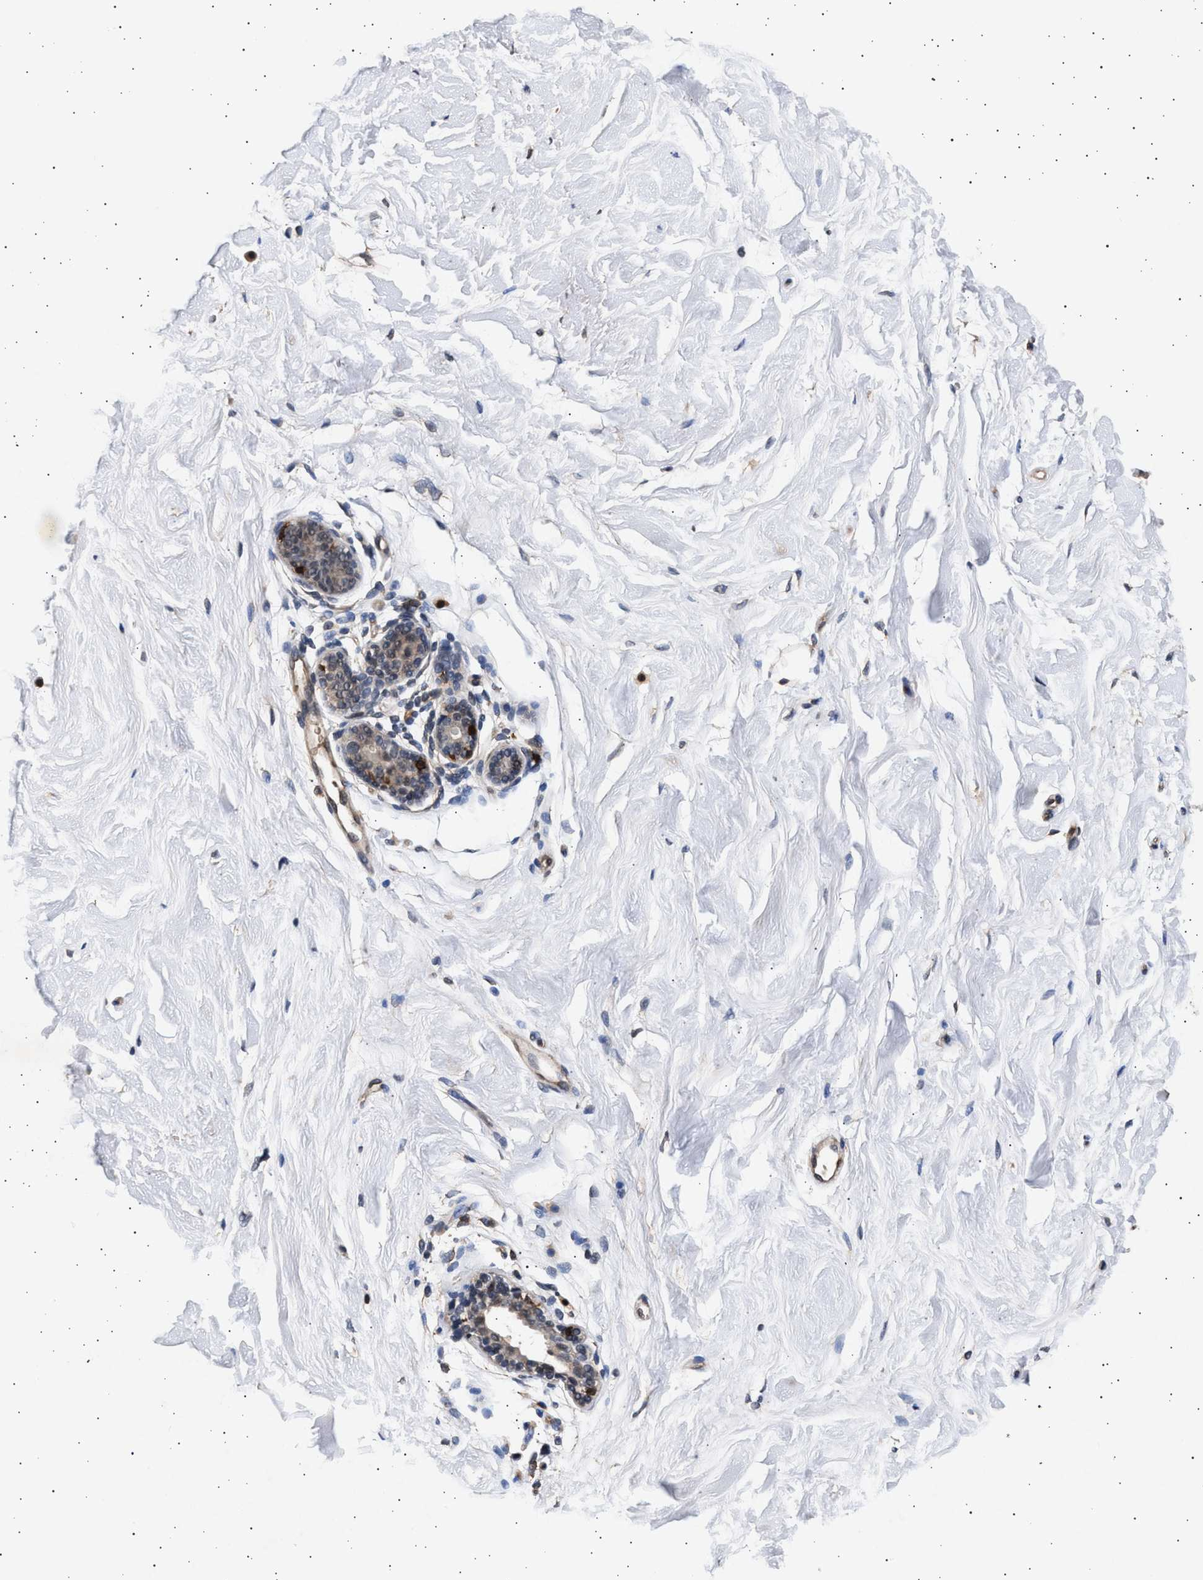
{"staining": {"intensity": "negative", "quantity": "none", "location": "none"}, "tissue": "breast", "cell_type": "Adipocytes", "image_type": "normal", "snomed": [{"axis": "morphology", "description": "Normal tissue, NOS"}, {"axis": "topography", "description": "Breast"}], "caption": "Normal breast was stained to show a protein in brown. There is no significant positivity in adipocytes. The staining is performed using DAB brown chromogen with nuclei counter-stained in using hematoxylin.", "gene": "GRAP2", "patient": {"sex": "female", "age": 22}}